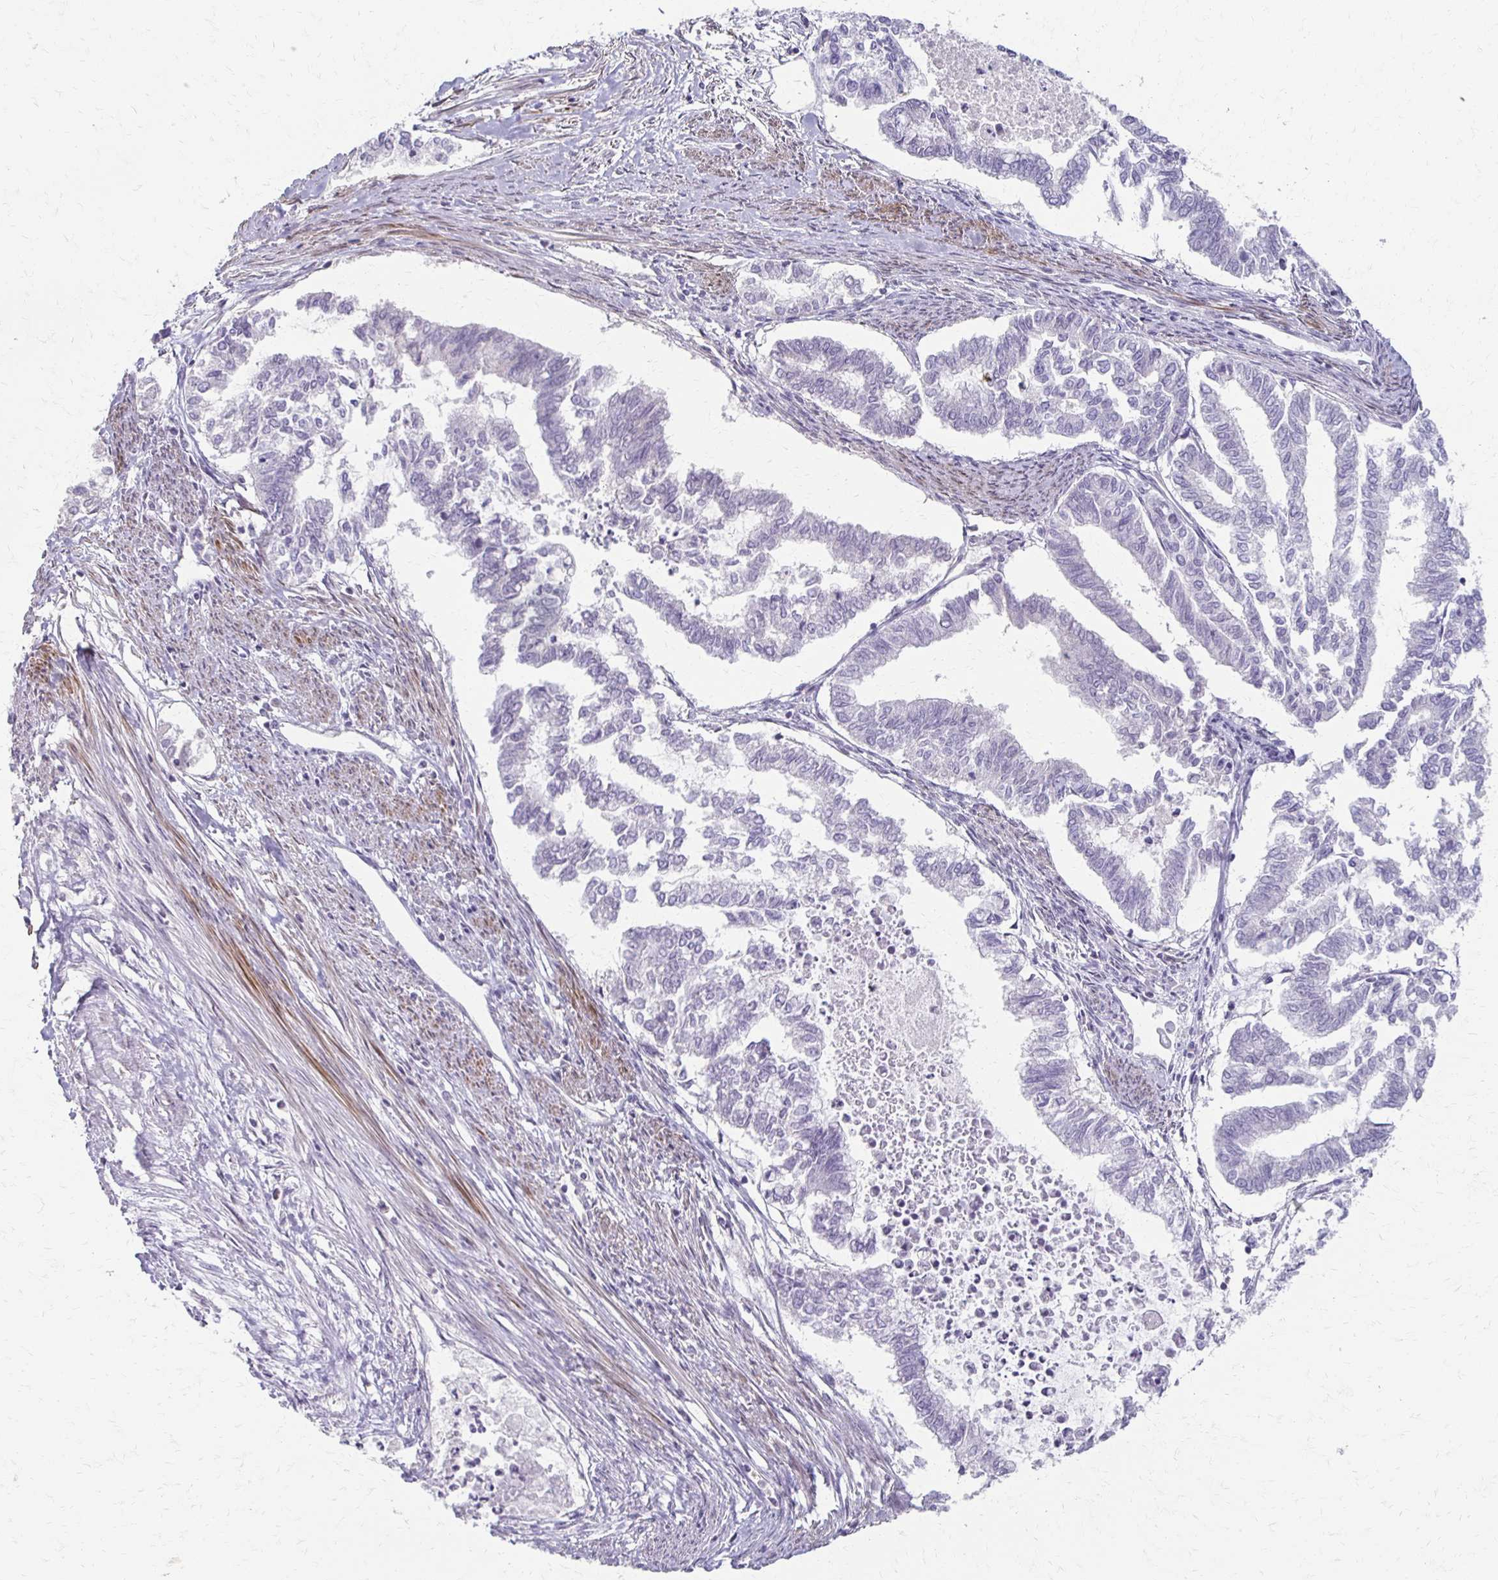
{"staining": {"intensity": "negative", "quantity": "none", "location": "none"}, "tissue": "endometrial cancer", "cell_type": "Tumor cells", "image_type": "cancer", "snomed": [{"axis": "morphology", "description": "Adenocarcinoma, NOS"}, {"axis": "topography", "description": "Endometrium"}], "caption": "An IHC image of endometrial cancer is shown. There is no staining in tumor cells of endometrial cancer.", "gene": "FOXO4", "patient": {"sex": "female", "age": 79}}